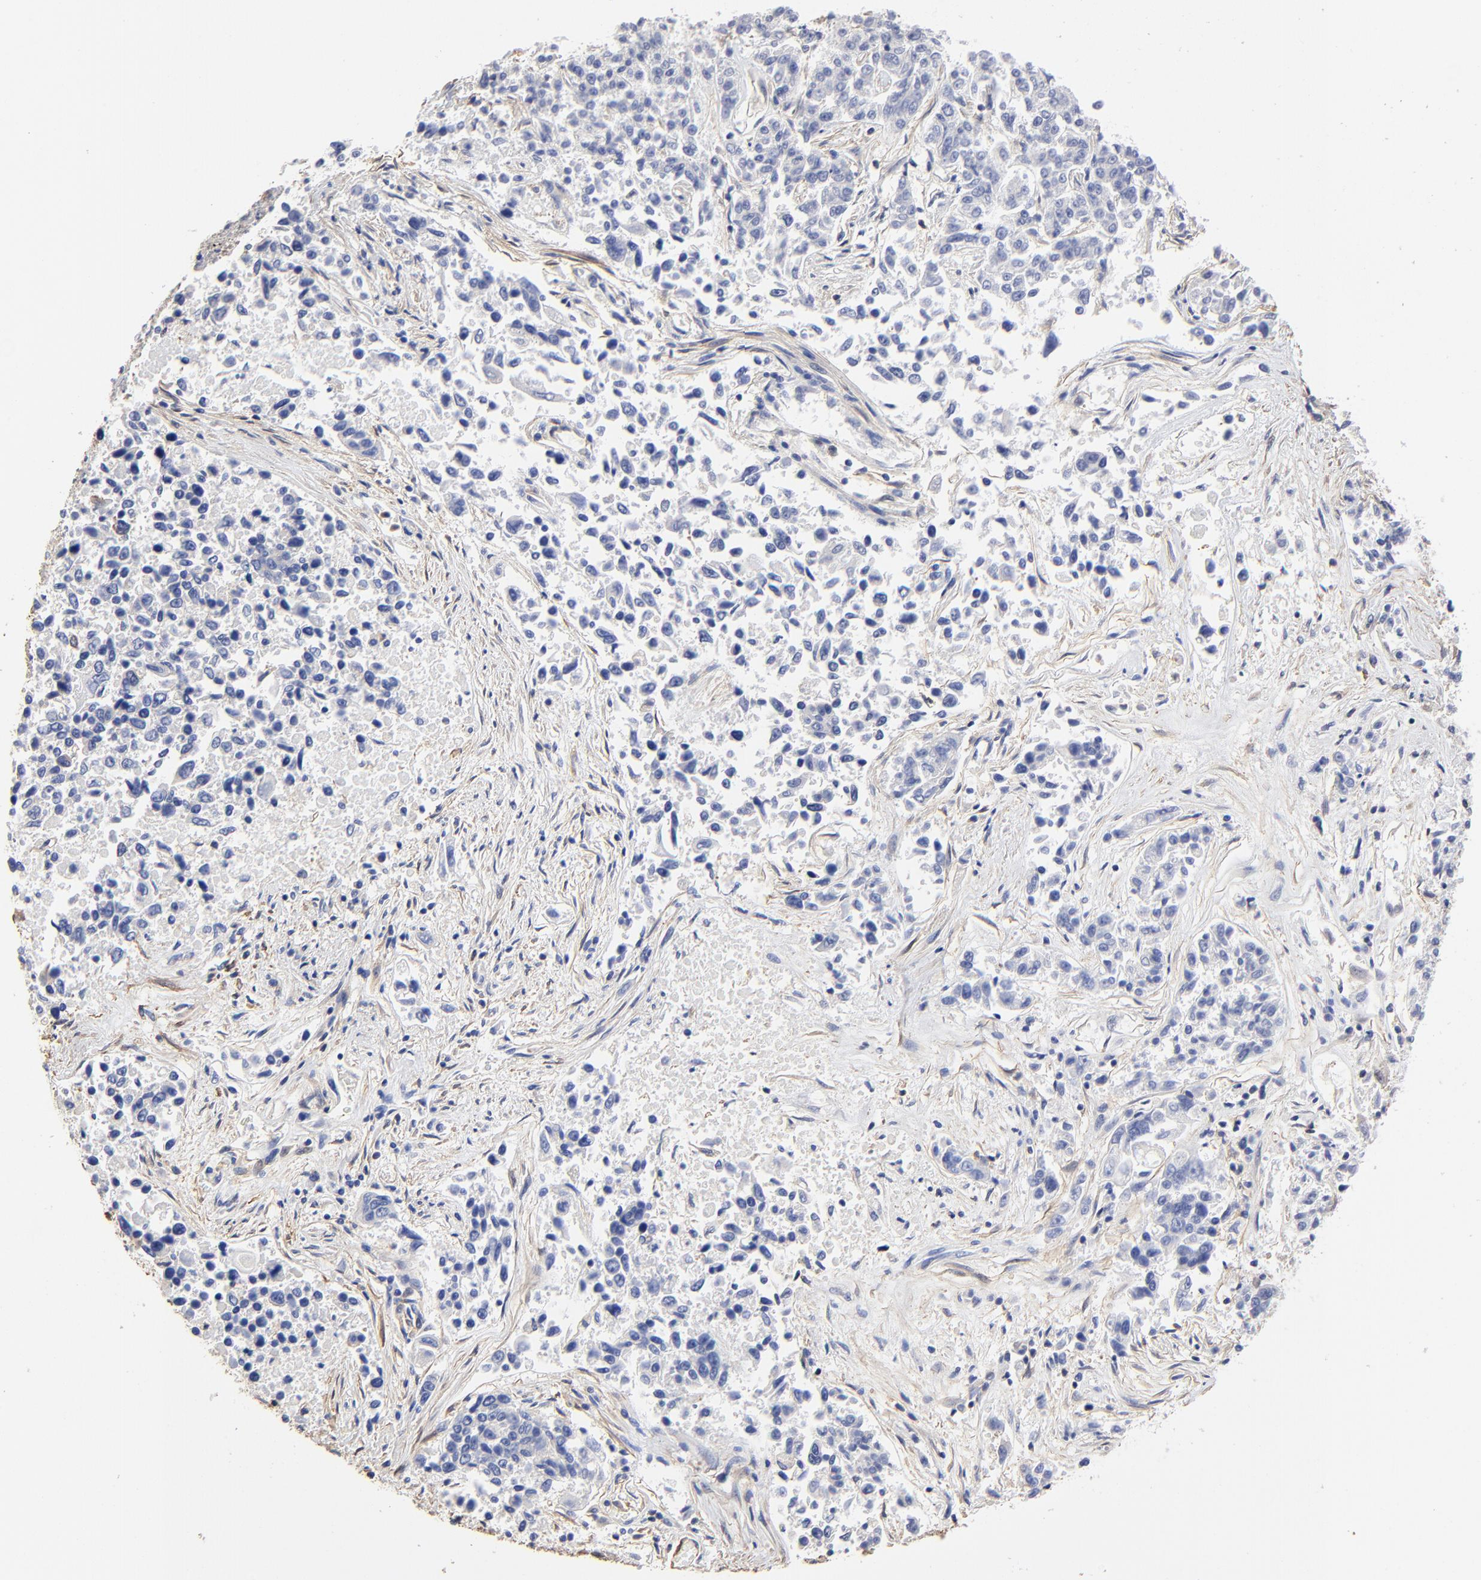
{"staining": {"intensity": "negative", "quantity": "none", "location": "none"}, "tissue": "lung cancer", "cell_type": "Tumor cells", "image_type": "cancer", "snomed": [{"axis": "morphology", "description": "Adenocarcinoma, NOS"}, {"axis": "topography", "description": "Lung"}], "caption": "Tumor cells show no significant protein staining in lung cancer (adenocarcinoma). The staining was performed using DAB to visualize the protein expression in brown, while the nuclei were stained in blue with hematoxylin (Magnification: 20x).", "gene": "TAGLN2", "patient": {"sex": "male", "age": 84}}